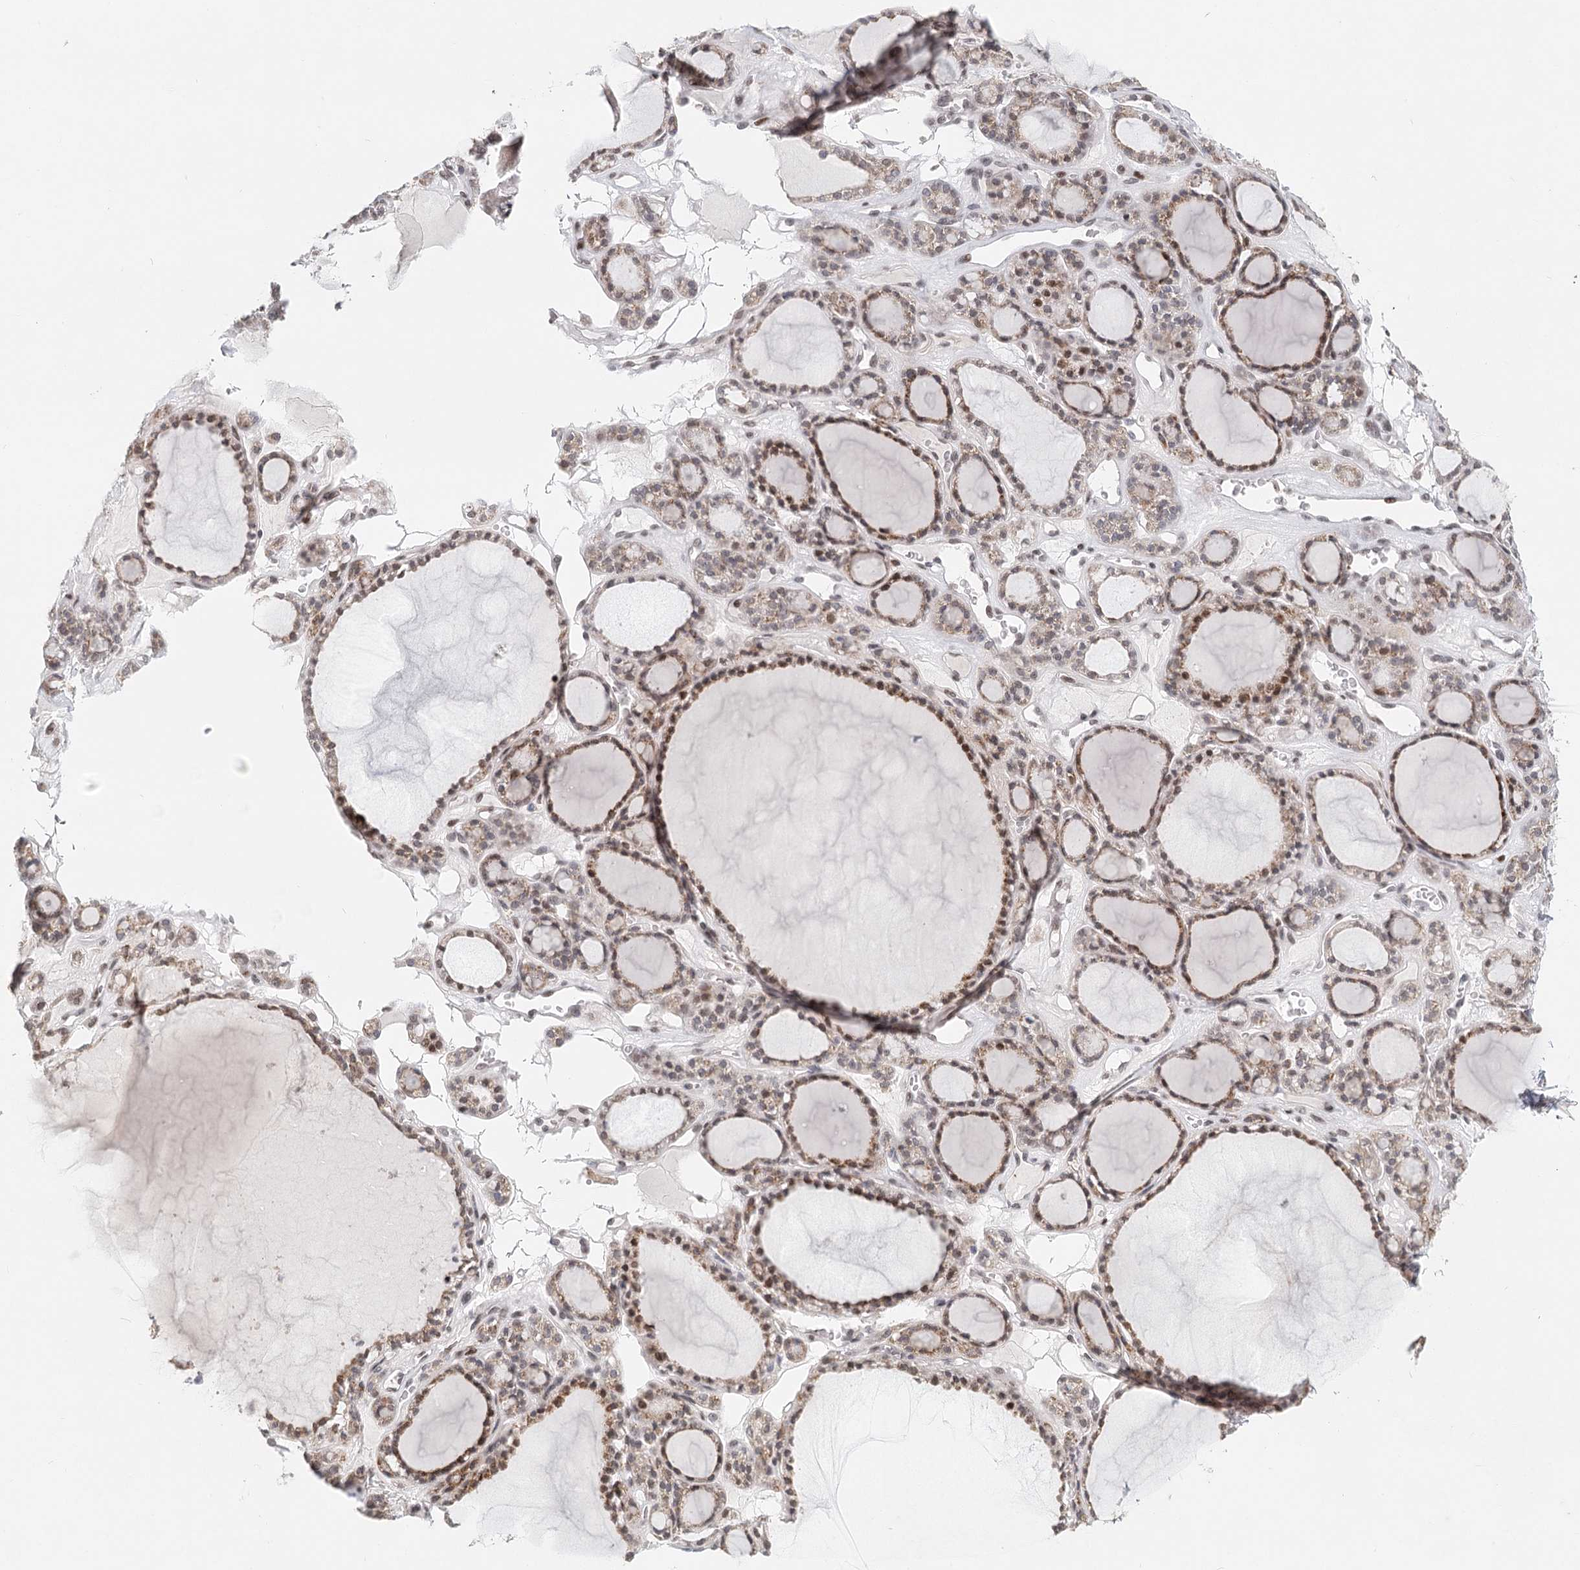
{"staining": {"intensity": "moderate", "quantity": ">75%", "location": "nuclear"}, "tissue": "thyroid gland", "cell_type": "Glandular cells", "image_type": "normal", "snomed": [{"axis": "morphology", "description": "Normal tissue, NOS"}, {"axis": "topography", "description": "Thyroid gland"}], "caption": "Moderate nuclear positivity is present in about >75% of glandular cells in benign thyroid gland. The staining is performed using DAB (3,3'-diaminobenzidine) brown chromogen to label protein expression. The nuclei are counter-stained blue using hematoxylin.", "gene": "BNIP5", "patient": {"sex": "female", "age": 28}}